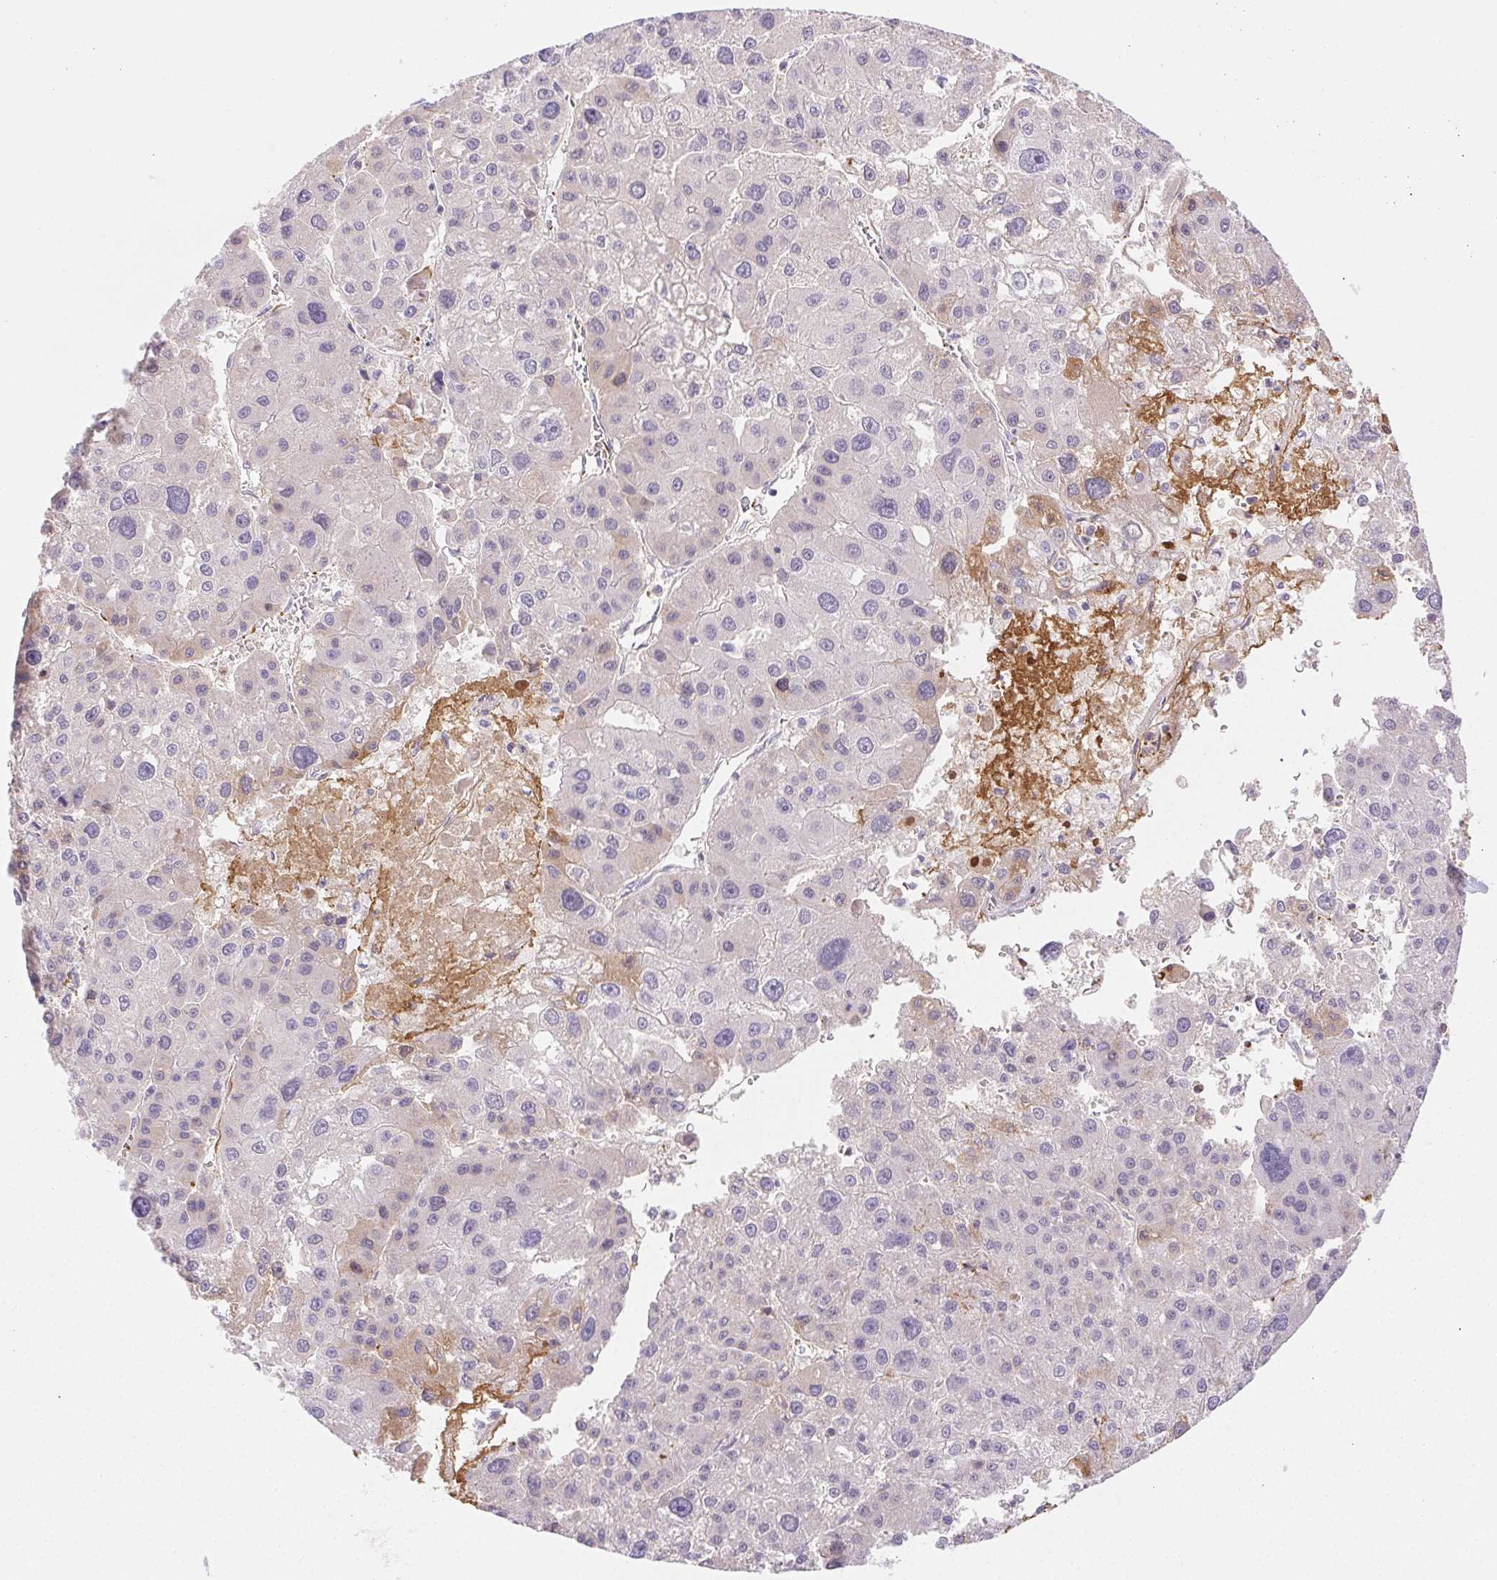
{"staining": {"intensity": "negative", "quantity": "none", "location": "none"}, "tissue": "liver cancer", "cell_type": "Tumor cells", "image_type": "cancer", "snomed": [{"axis": "morphology", "description": "Carcinoma, Hepatocellular, NOS"}, {"axis": "topography", "description": "Liver"}], "caption": "Micrograph shows no protein positivity in tumor cells of liver cancer tissue.", "gene": "FGA", "patient": {"sex": "male", "age": 73}}